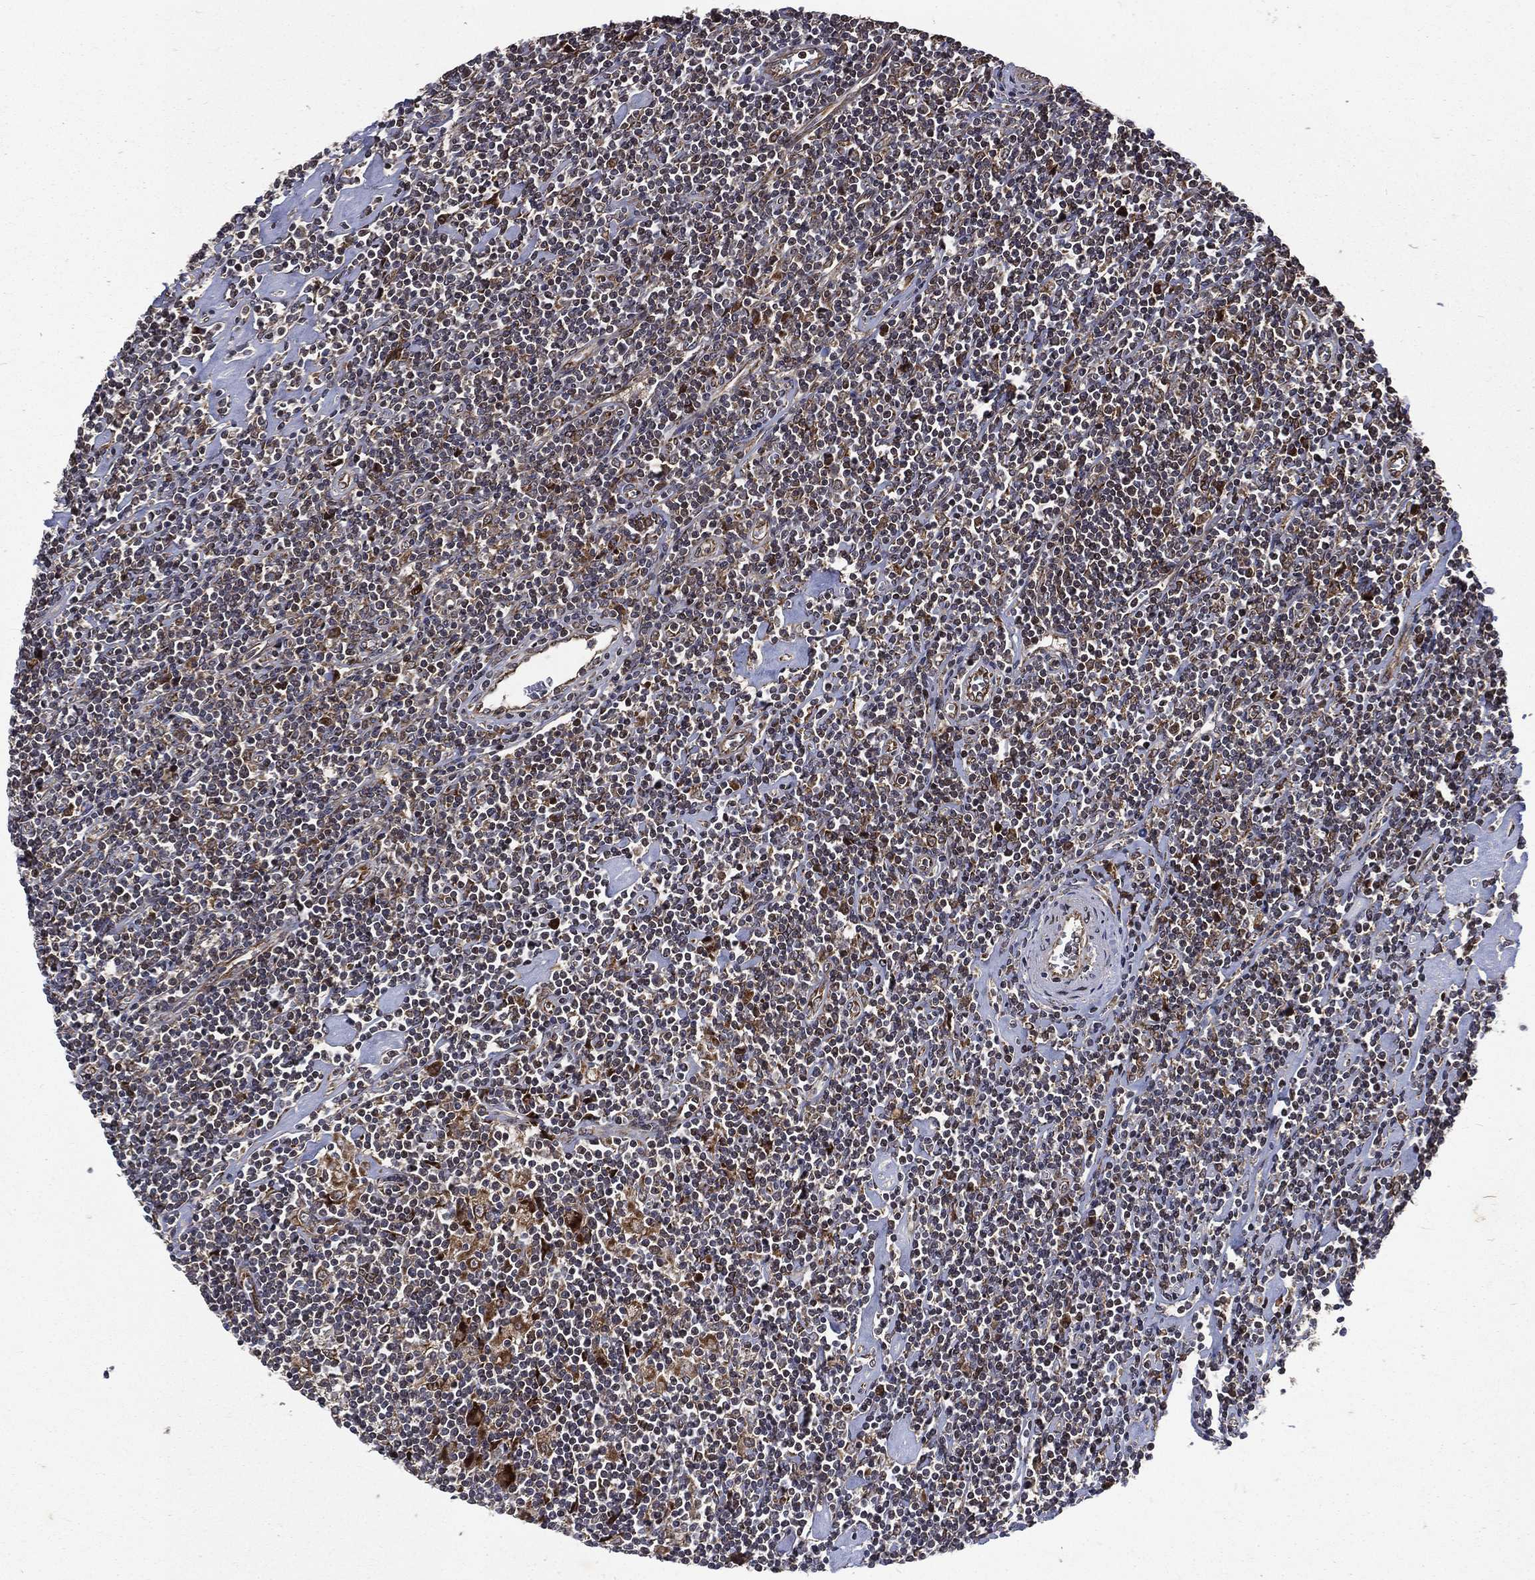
{"staining": {"intensity": "moderate", "quantity": "25%-75%", "location": "cytoplasmic/membranous"}, "tissue": "lymphoma", "cell_type": "Tumor cells", "image_type": "cancer", "snomed": [{"axis": "morphology", "description": "Hodgkin's disease, NOS"}, {"axis": "topography", "description": "Lymph node"}], "caption": "This is a photomicrograph of IHC staining of Hodgkin's disease, which shows moderate positivity in the cytoplasmic/membranous of tumor cells.", "gene": "RAB11FIP4", "patient": {"sex": "male", "age": 40}}